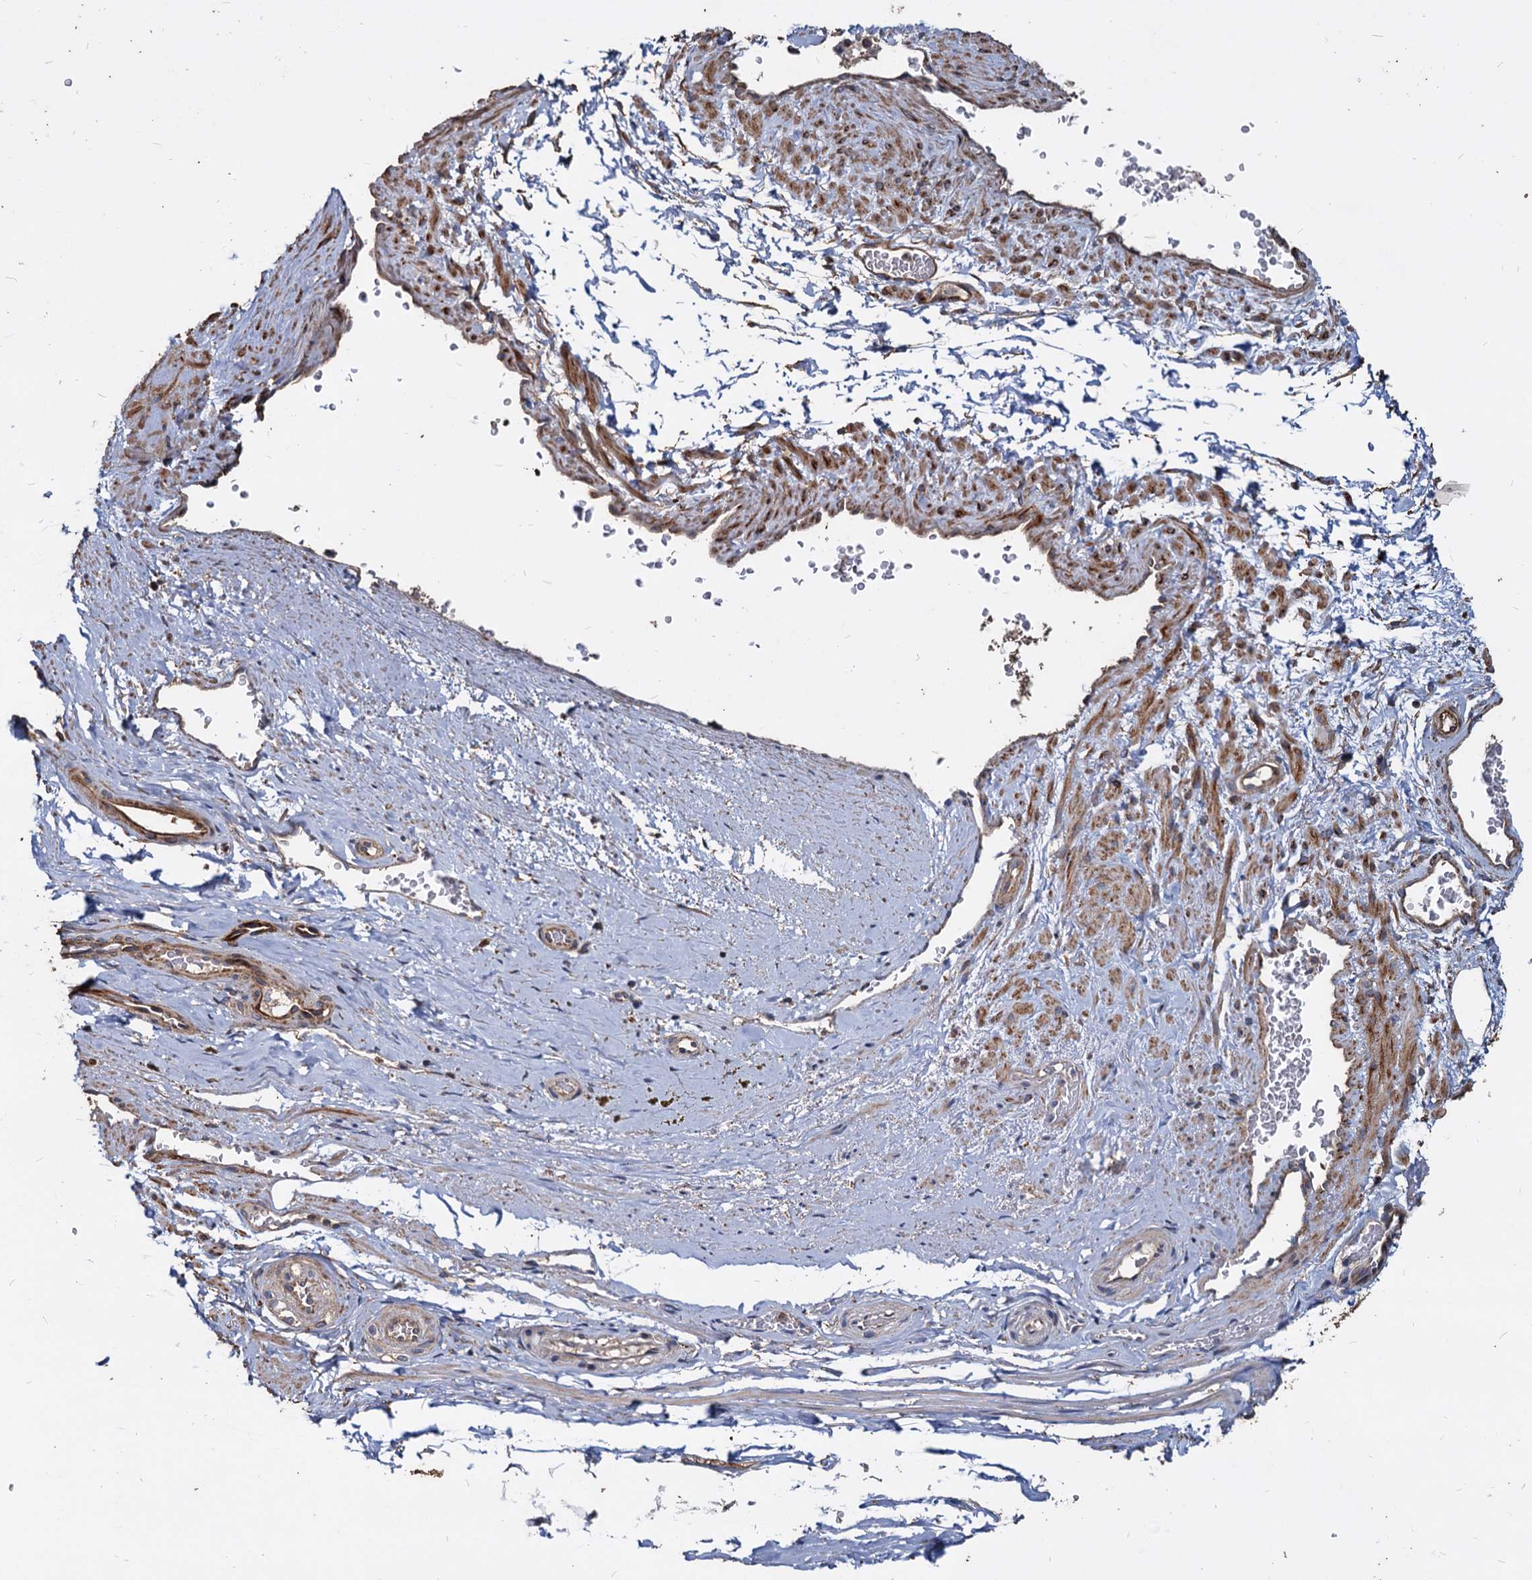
{"staining": {"intensity": "moderate", "quantity": "<25%", "location": "cytoplasmic/membranous"}, "tissue": "adipose tissue", "cell_type": "Adipocytes", "image_type": "normal", "snomed": [{"axis": "morphology", "description": "Normal tissue, NOS"}, {"axis": "morphology", "description": "Adenocarcinoma, Low grade"}, {"axis": "topography", "description": "Prostate"}, {"axis": "topography", "description": "Peripheral nerve tissue"}], "caption": "This image demonstrates IHC staining of unremarkable adipose tissue, with low moderate cytoplasmic/membranous expression in approximately <25% of adipocytes.", "gene": "DEPDC4", "patient": {"sex": "male", "age": 63}}